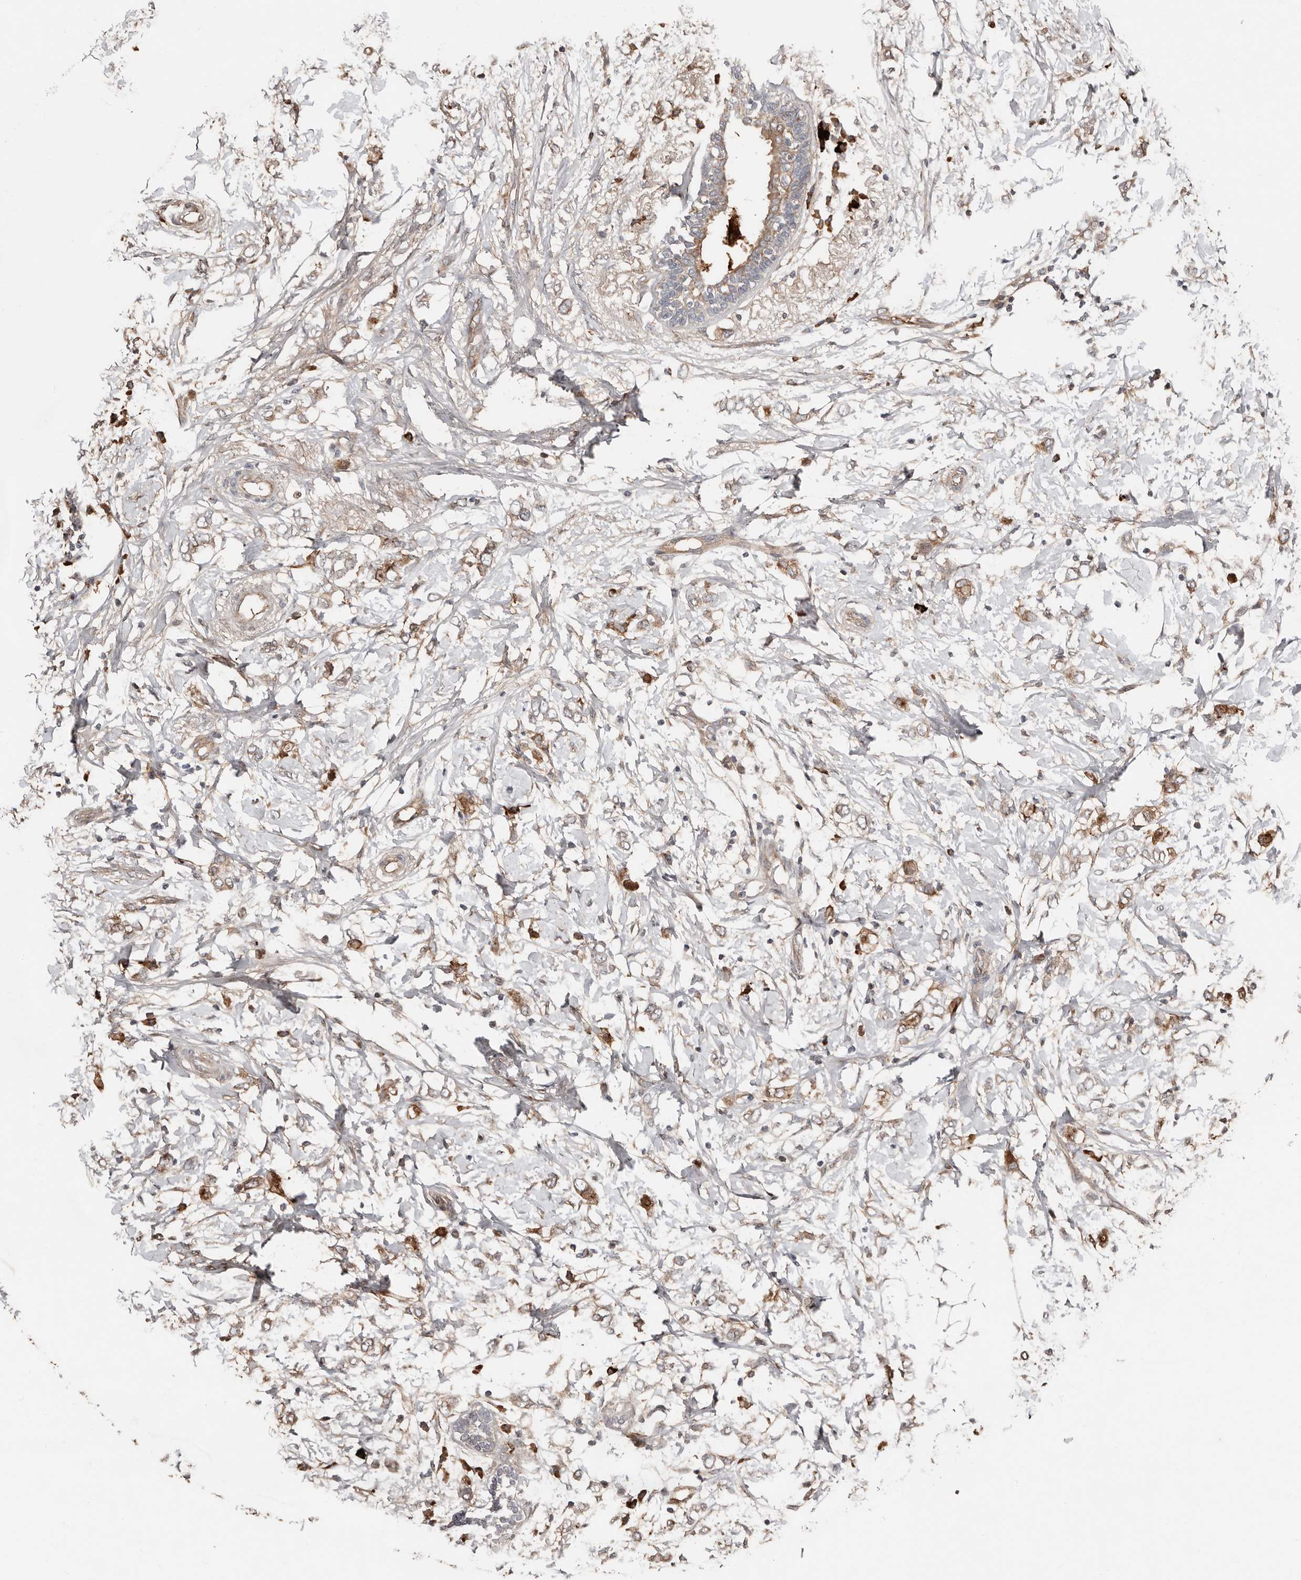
{"staining": {"intensity": "moderate", "quantity": ">75%", "location": "cytoplasmic/membranous"}, "tissue": "breast cancer", "cell_type": "Tumor cells", "image_type": "cancer", "snomed": [{"axis": "morphology", "description": "Normal tissue, NOS"}, {"axis": "morphology", "description": "Lobular carcinoma"}, {"axis": "topography", "description": "Breast"}], "caption": "DAB immunohistochemical staining of human lobular carcinoma (breast) reveals moderate cytoplasmic/membranous protein staining in approximately >75% of tumor cells.", "gene": "SMYD4", "patient": {"sex": "female", "age": 47}}